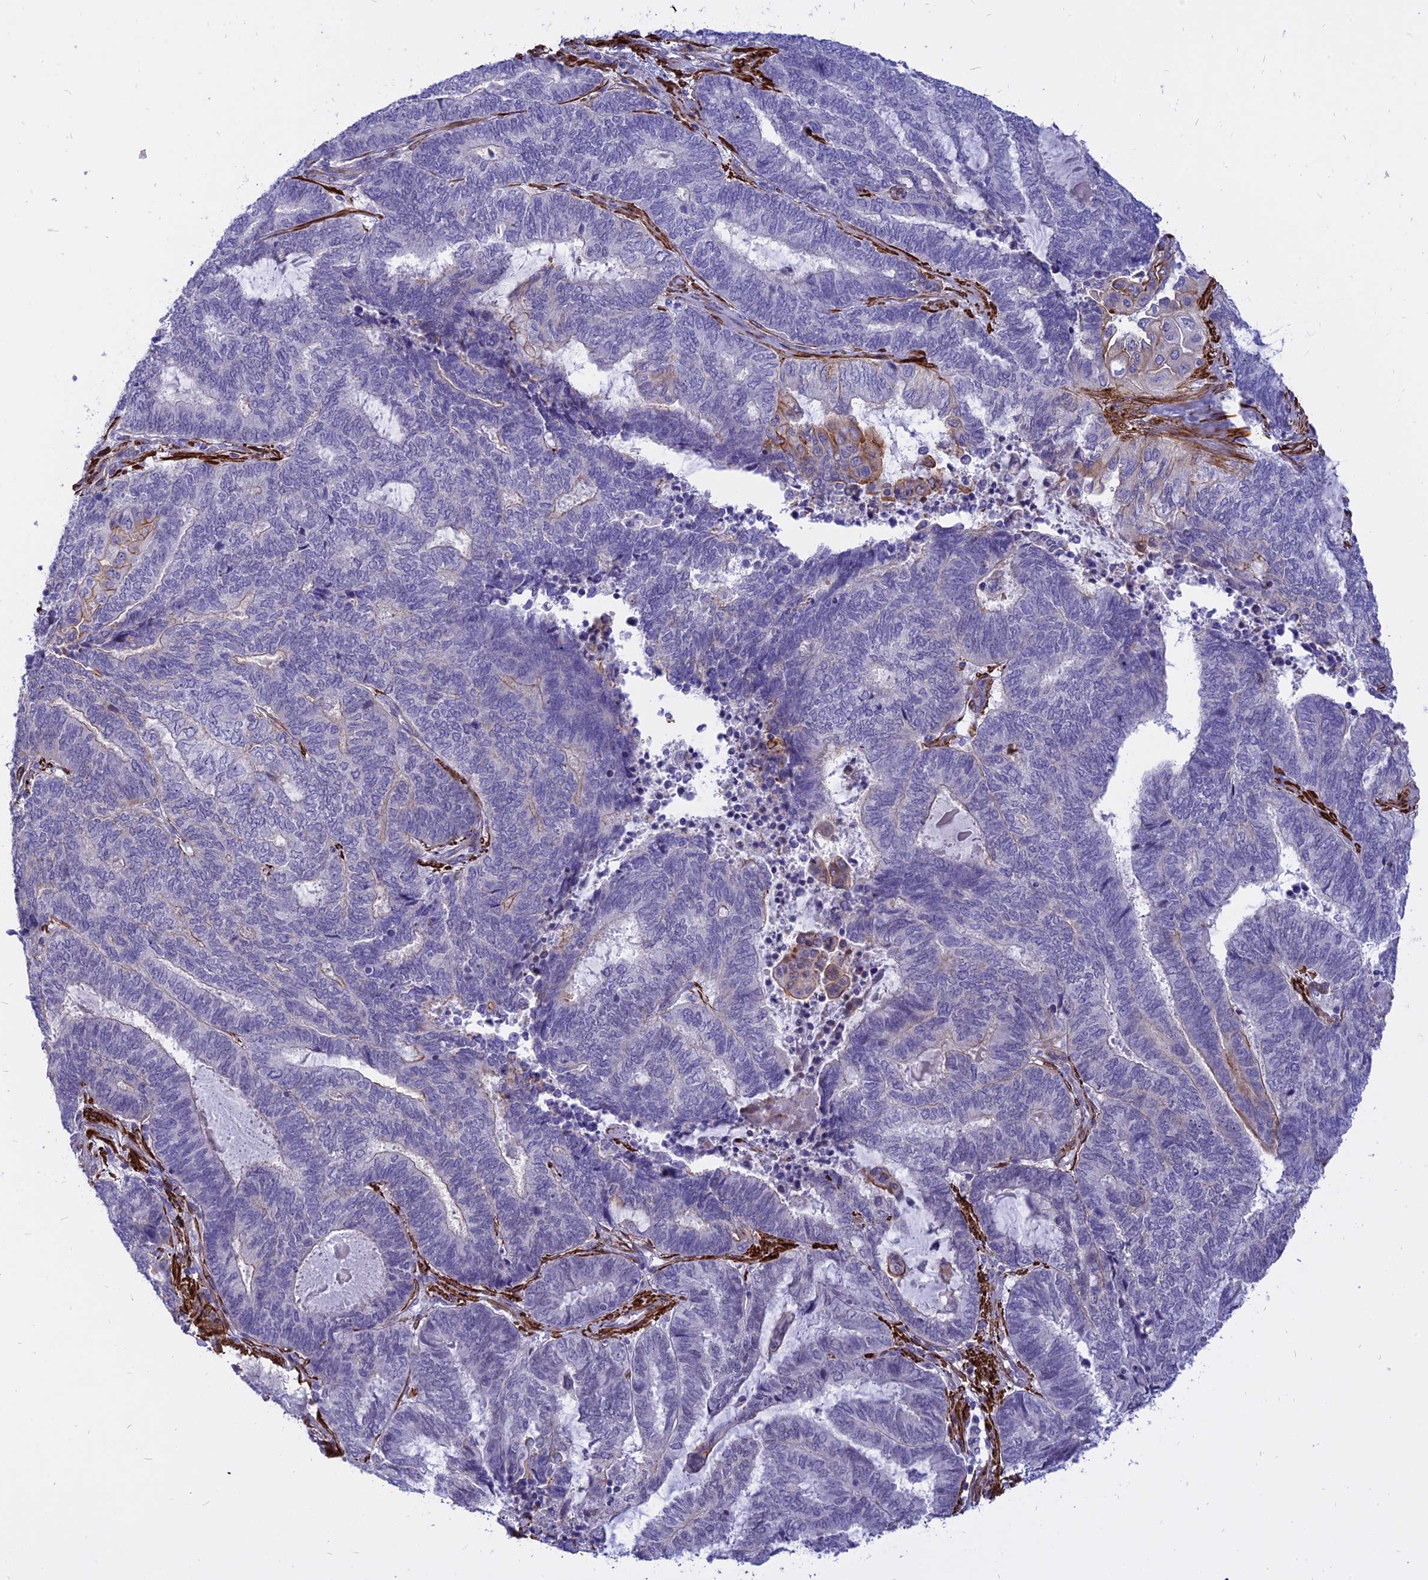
{"staining": {"intensity": "negative", "quantity": "none", "location": "none"}, "tissue": "endometrial cancer", "cell_type": "Tumor cells", "image_type": "cancer", "snomed": [{"axis": "morphology", "description": "Adenocarcinoma, NOS"}, {"axis": "topography", "description": "Uterus"}, {"axis": "topography", "description": "Endometrium"}], "caption": "An IHC histopathology image of endometrial cancer is shown. There is no staining in tumor cells of endometrial cancer.", "gene": "CENPV", "patient": {"sex": "female", "age": 70}}